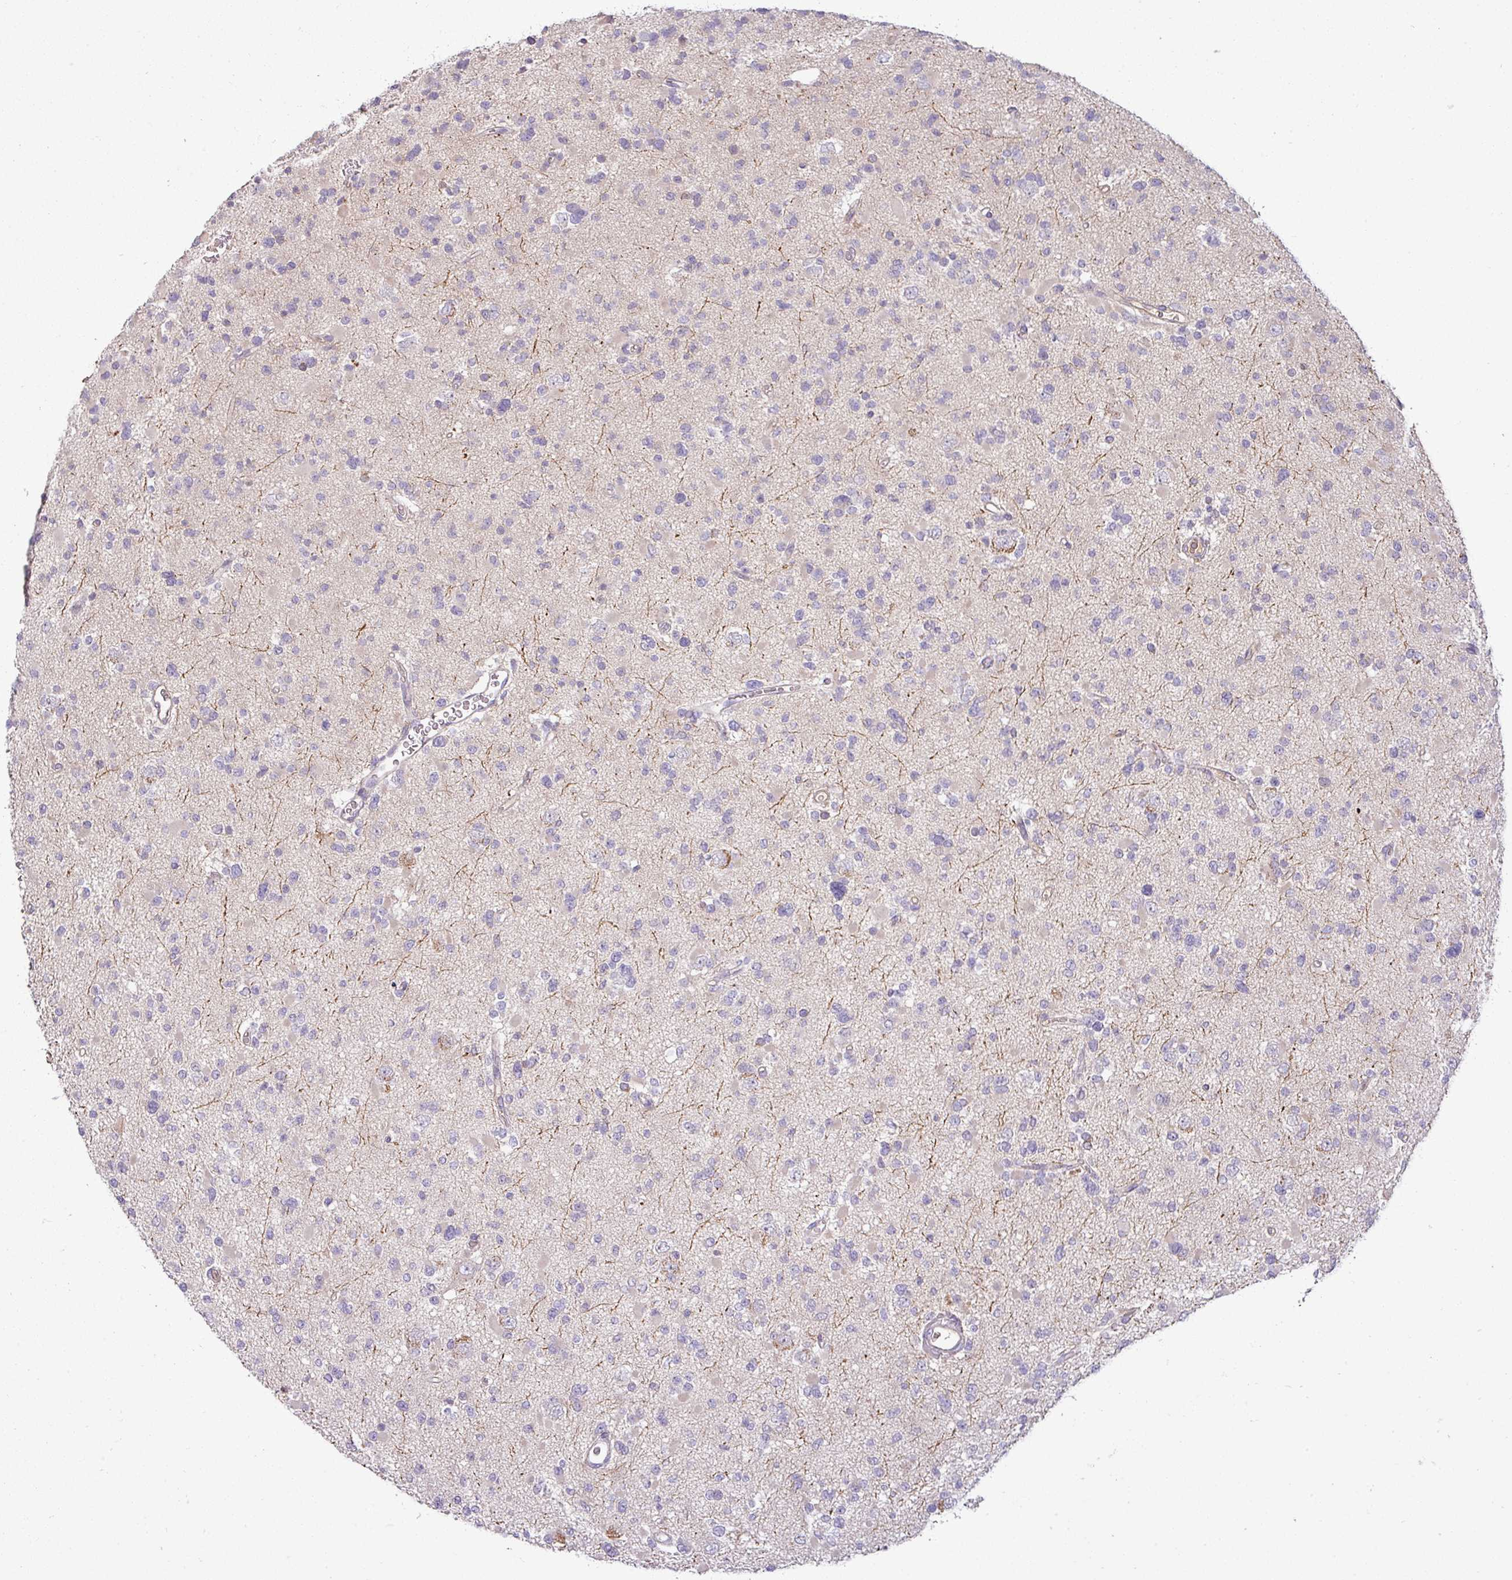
{"staining": {"intensity": "negative", "quantity": "none", "location": "none"}, "tissue": "glioma", "cell_type": "Tumor cells", "image_type": "cancer", "snomed": [{"axis": "morphology", "description": "Glioma, malignant, Low grade"}, {"axis": "topography", "description": "Brain"}], "caption": "IHC image of human low-grade glioma (malignant) stained for a protein (brown), which exhibits no expression in tumor cells.", "gene": "APOM", "patient": {"sex": "female", "age": 22}}